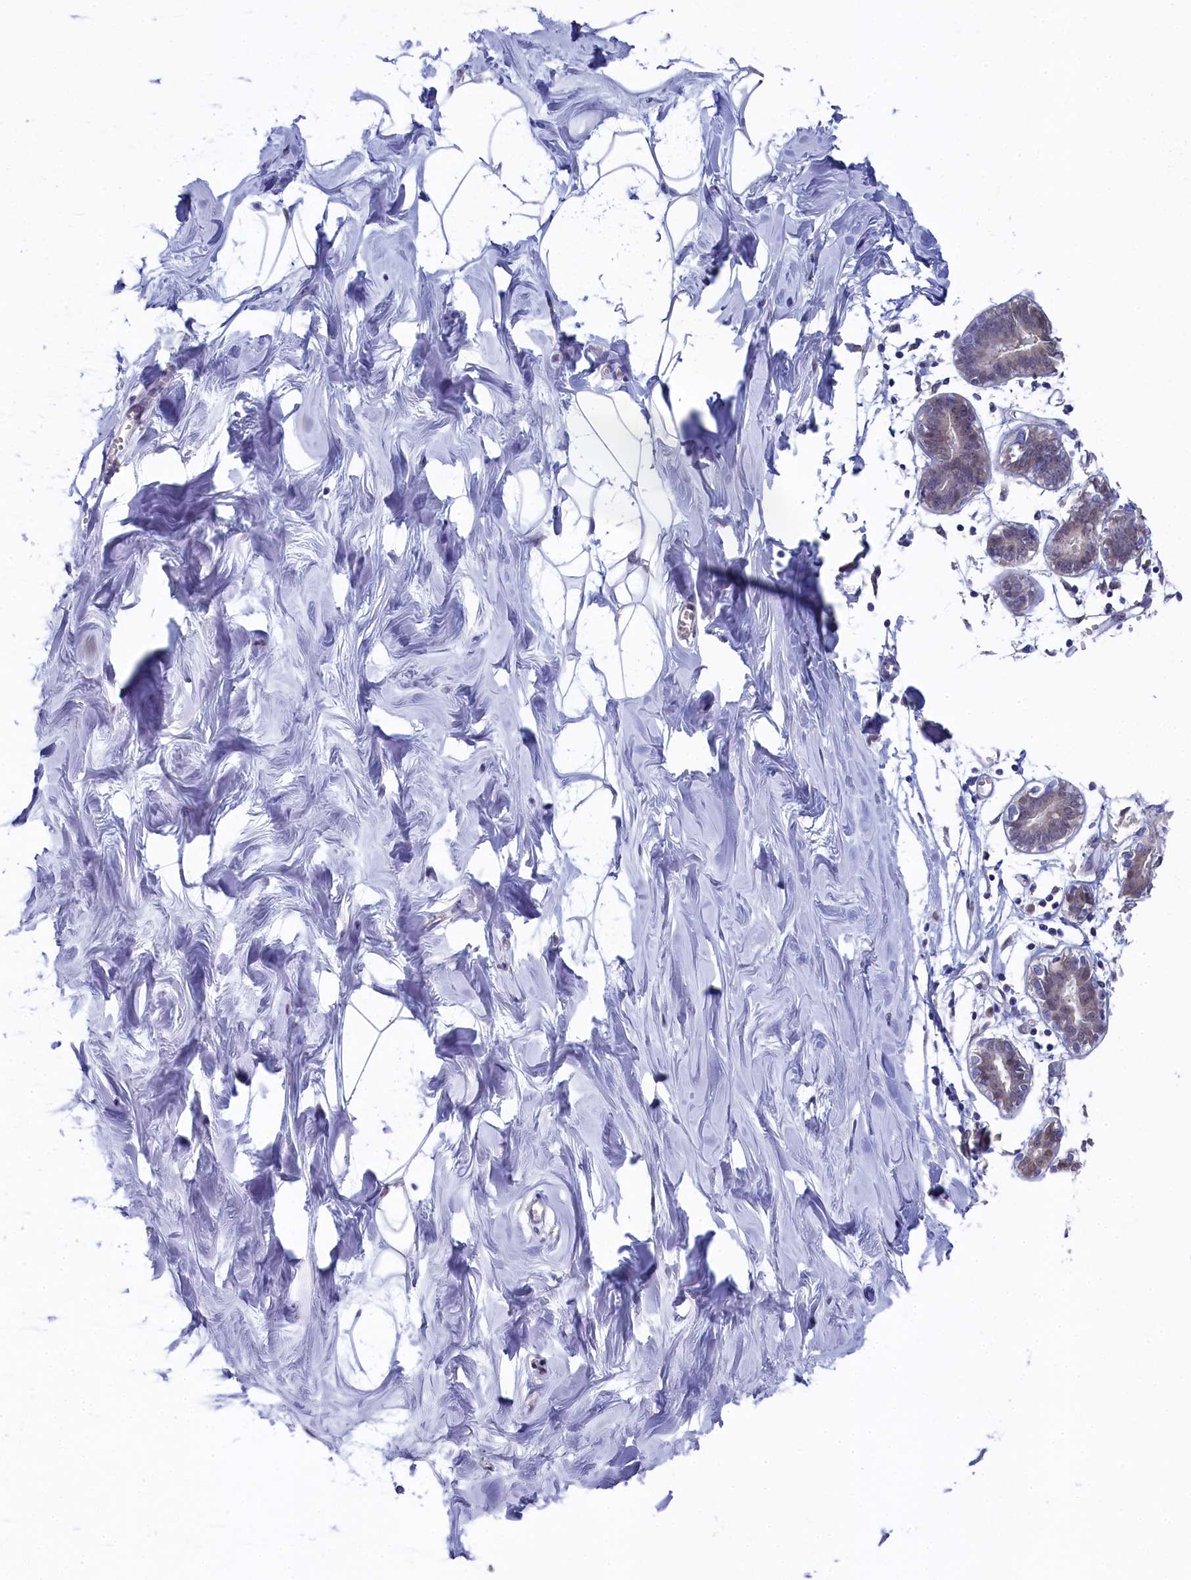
{"staining": {"intensity": "negative", "quantity": "none", "location": "none"}, "tissue": "breast", "cell_type": "Adipocytes", "image_type": "normal", "snomed": [{"axis": "morphology", "description": "Normal tissue, NOS"}, {"axis": "topography", "description": "Breast"}], "caption": "High magnification brightfield microscopy of normal breast stained with DAB (brown) and counterstained with hematoxylin (blue): adipocytes show no significant expression.", "gene": "C11orf54", "patient": {"sex": "female", "age": 27}}